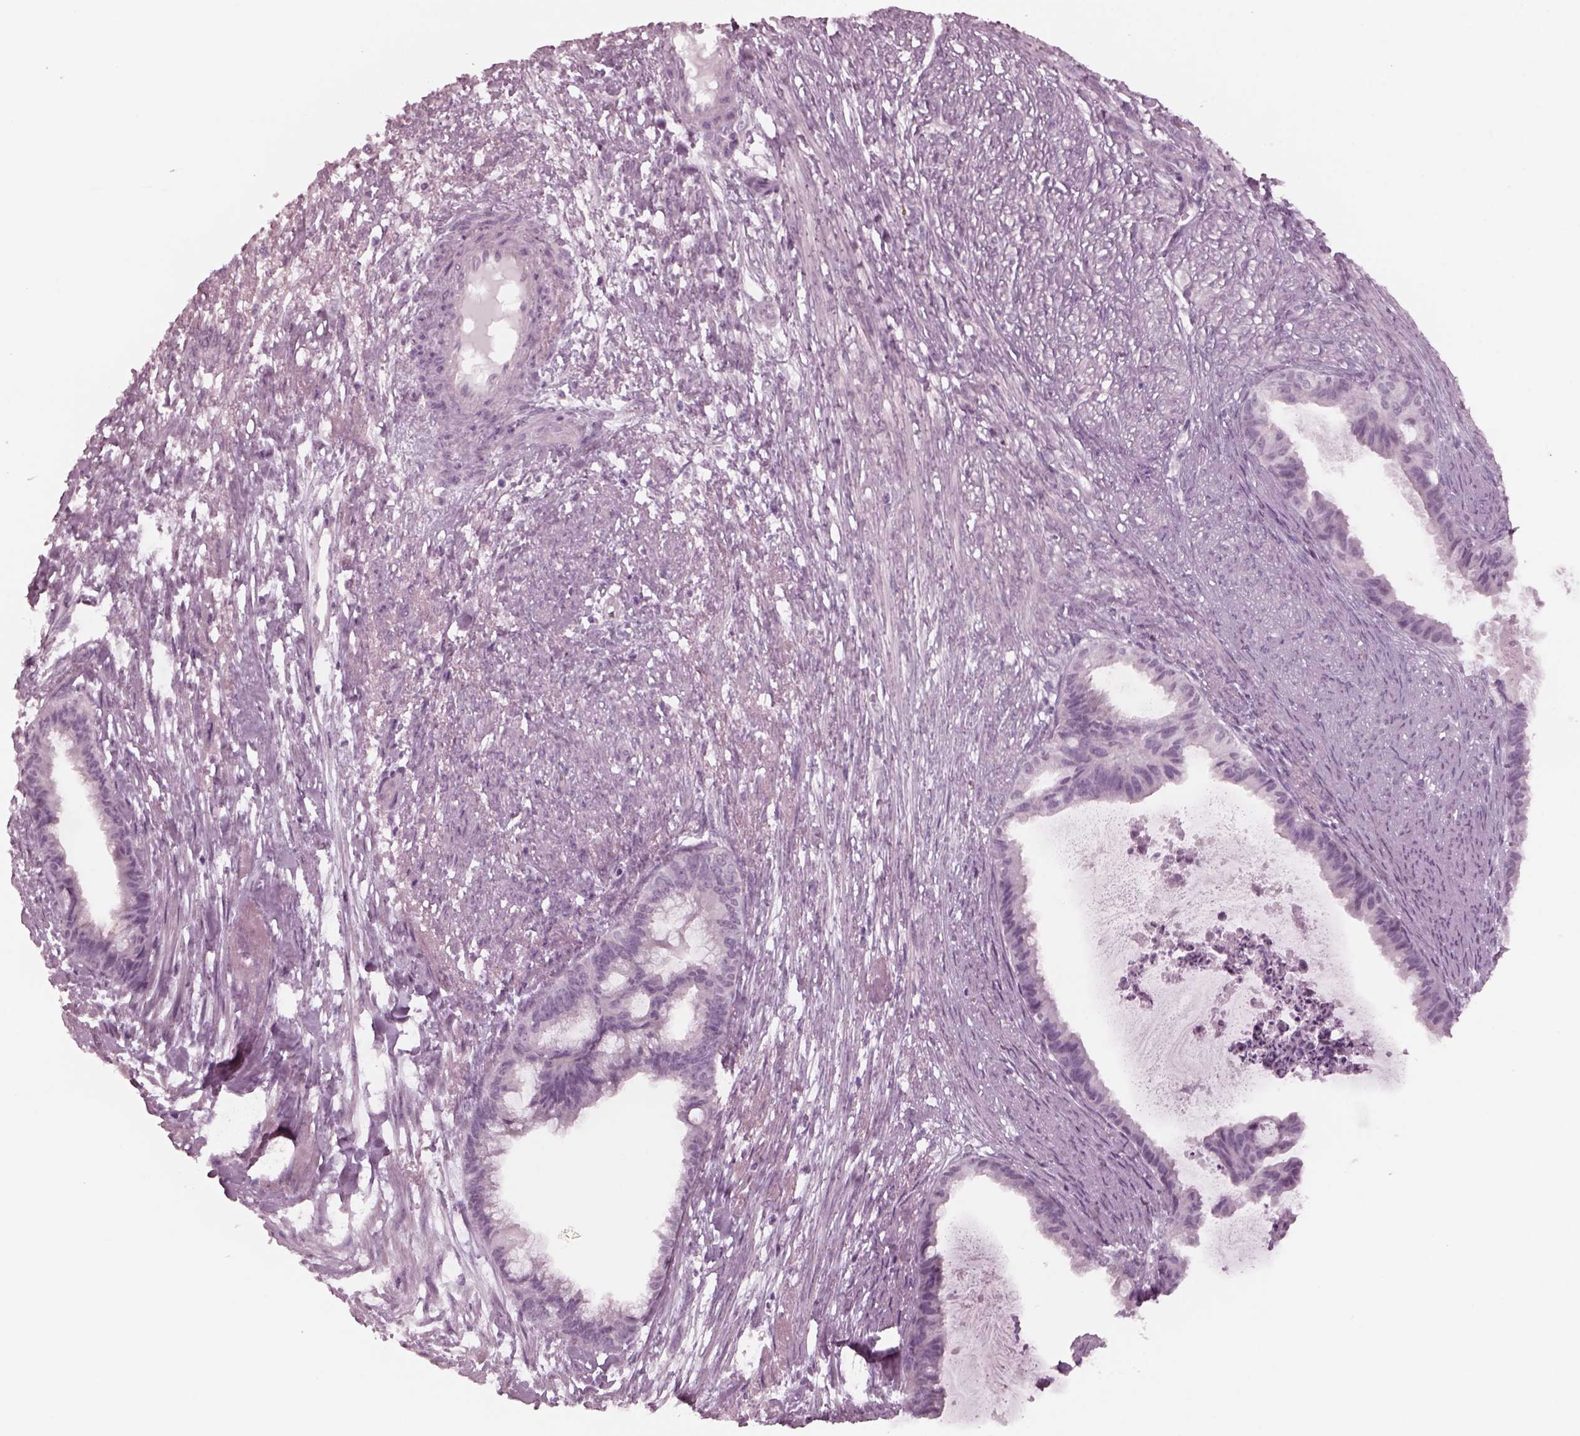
{"staining": {"intensity": "negative", "quantity": "none", "location": "none"}, "tissue": "endometrial cancer", "cell_type": "Tumor cells", "image_type": "cancer", "snomed": [{"axis": "morphology", "description": "Adenocarcinoma, NOS"}, {"axis": "topography", "description": "Endometrium"}], "caption": "DAB immunohistochemical staining of human endometrial adenocarcinoma reveals no significant positivity in tumor cells. Brightfield microscopy of immunohistochemistry (IHC) stained with DAB (brown) and hematoxylin (blue), captured at high magnification.", "gene": "YY2", "patient": {"sex": "female", "age": 86}}